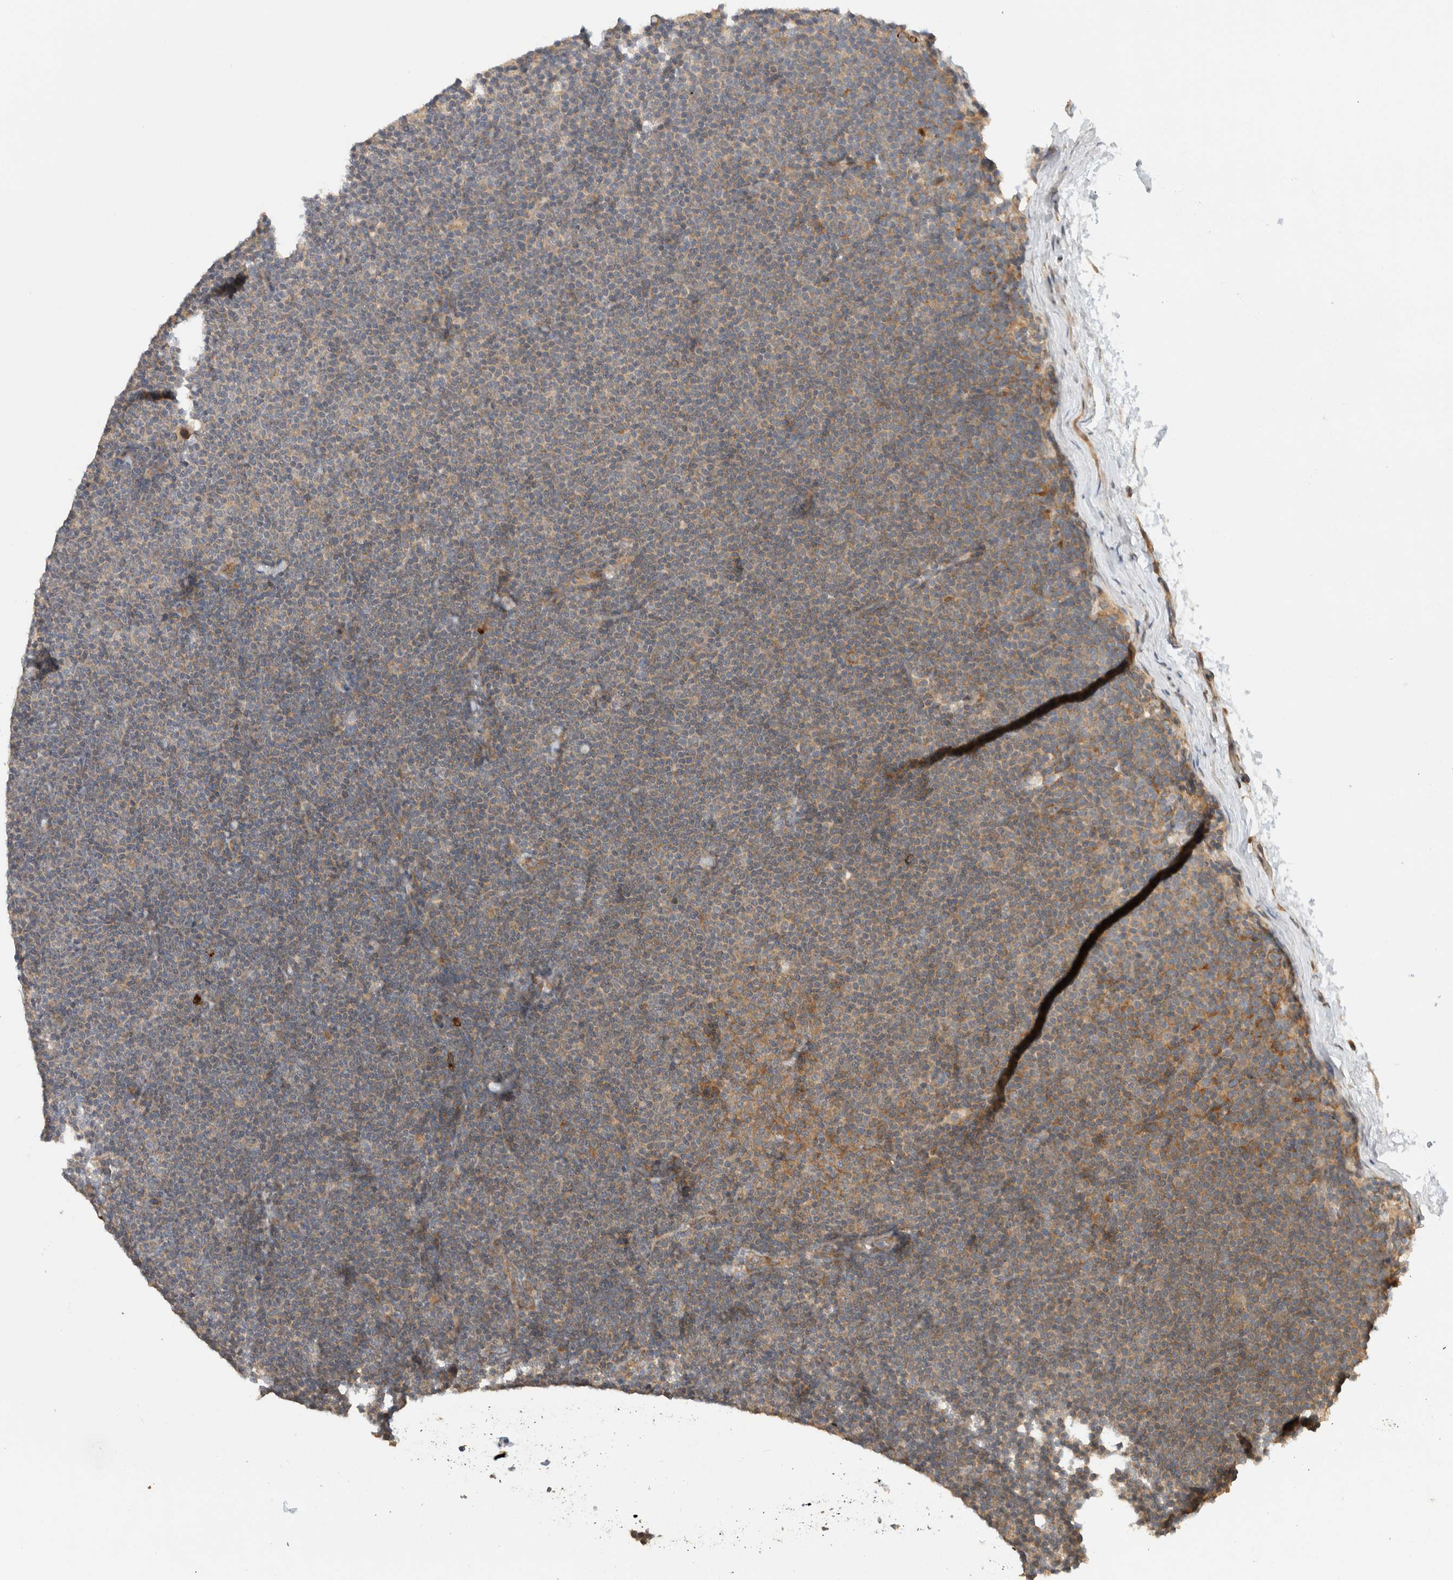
{"staining": {"intensity": "moderate", "quantity": "<25%", "location": "cytoplasmic/membranous"}, "tissue": "lymphoma", "cell_type": "Tumor cells", "image_type": "cancer", "snomed": [{"axis": "morphology", "description": "Malignant lymphoma, non-Hodgkin's type, Low grade"}, {"axis": "topography", "description": "Lymph node"}], "caption": "Malignant lymphoma, non-Hodgkin's type (low-grade) stained for a protein (brown) demonstrates moderate cytoplasmic/membranous positive expression in approximately <25% of tumor cells.", "gene": "PUM1", "patient": {"sex": "female", "age": 53}}